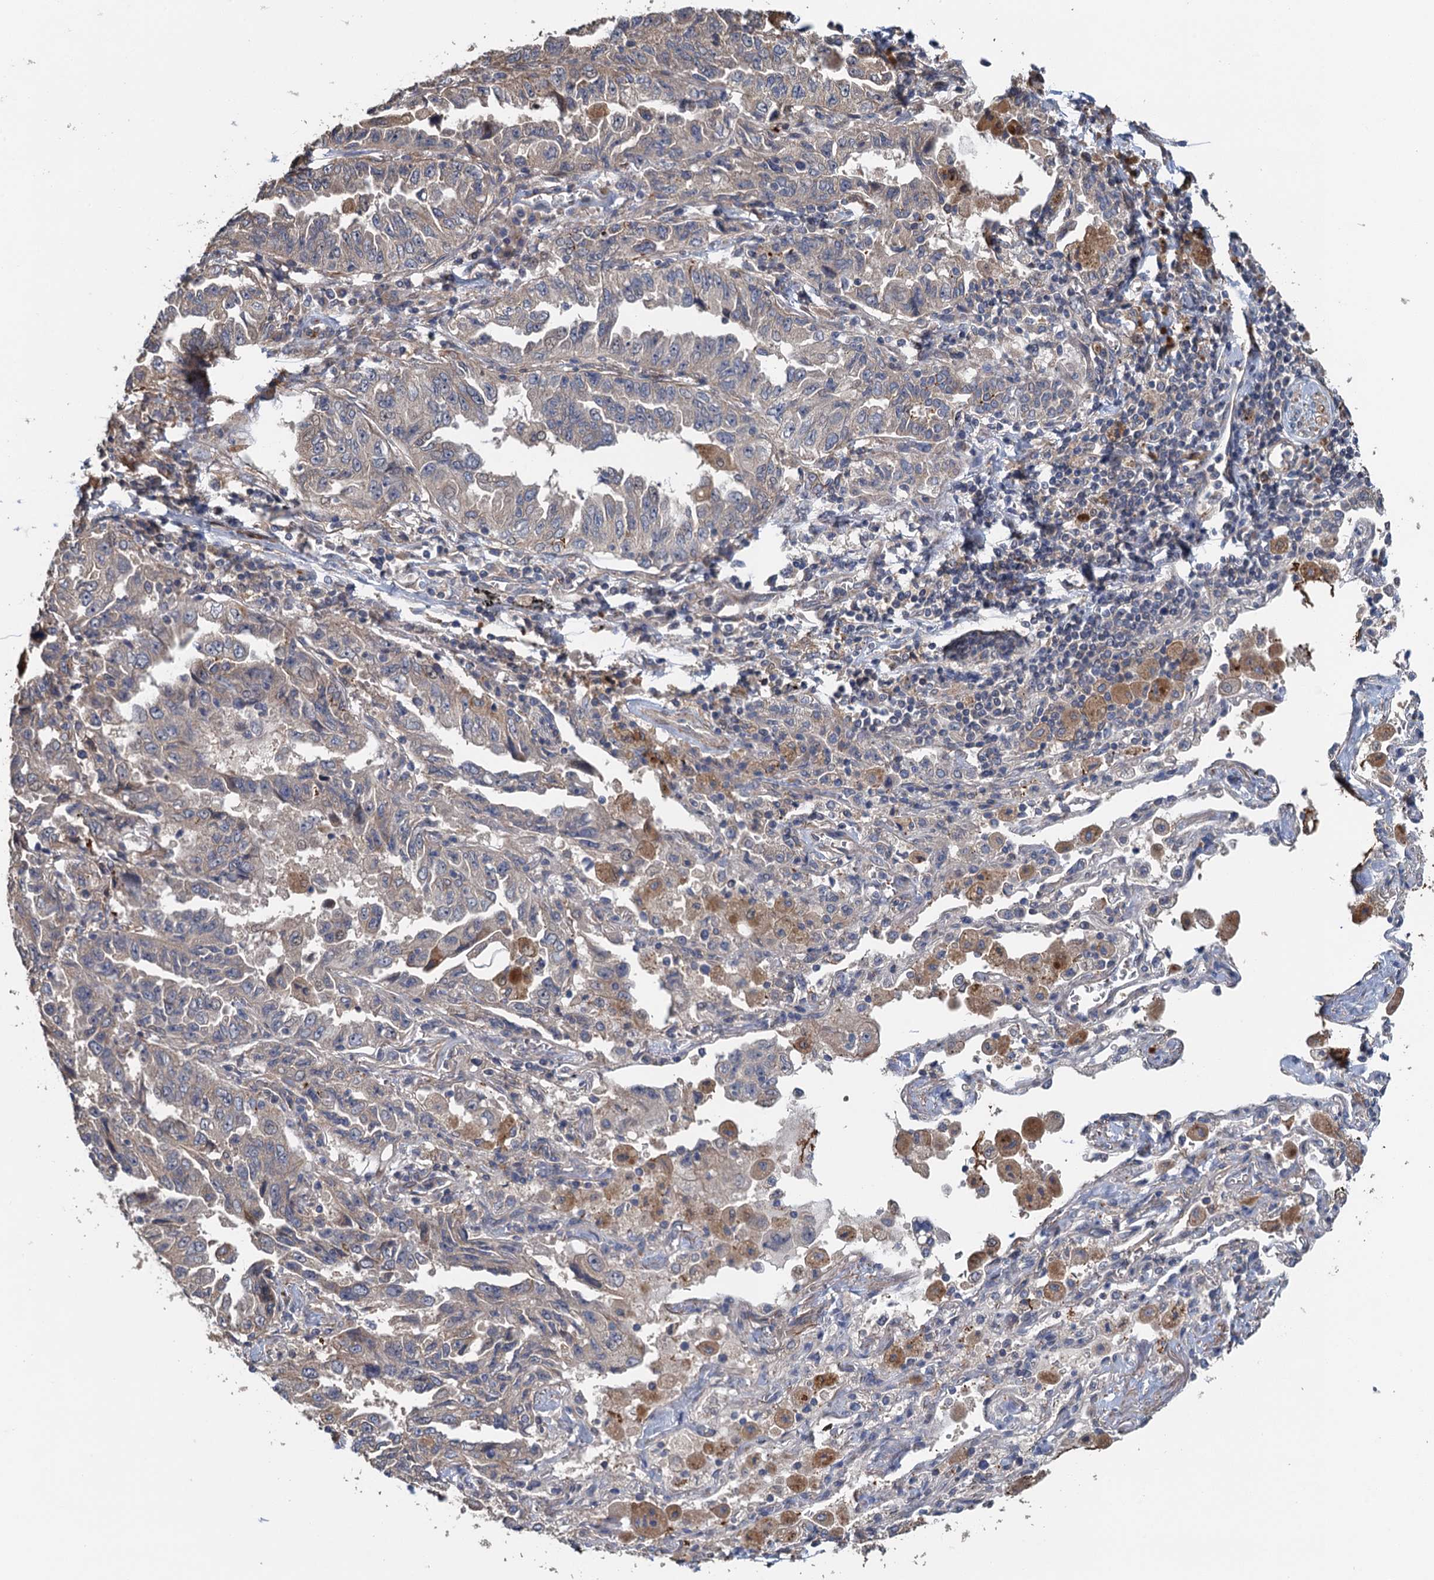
{"staining": {"intensity": "weak", "quantity": "<25%", "location": "cytoplasmic/membranous"}, "tissue": "lung cancer", "cell_type": "Tumor cells", "image_type": "cancer", "snomed": [{"axis": "morphology", "description": "Adenocarcinoma, NOS"}, {"axis": "topography", "description": "Lung"}], "caption": "Lung adenocarcinoma stained for a protein using IHC shows no positivity tumor cells.", "gene": "MEAK7", "patient": {"sex": "female", "age": 51}}